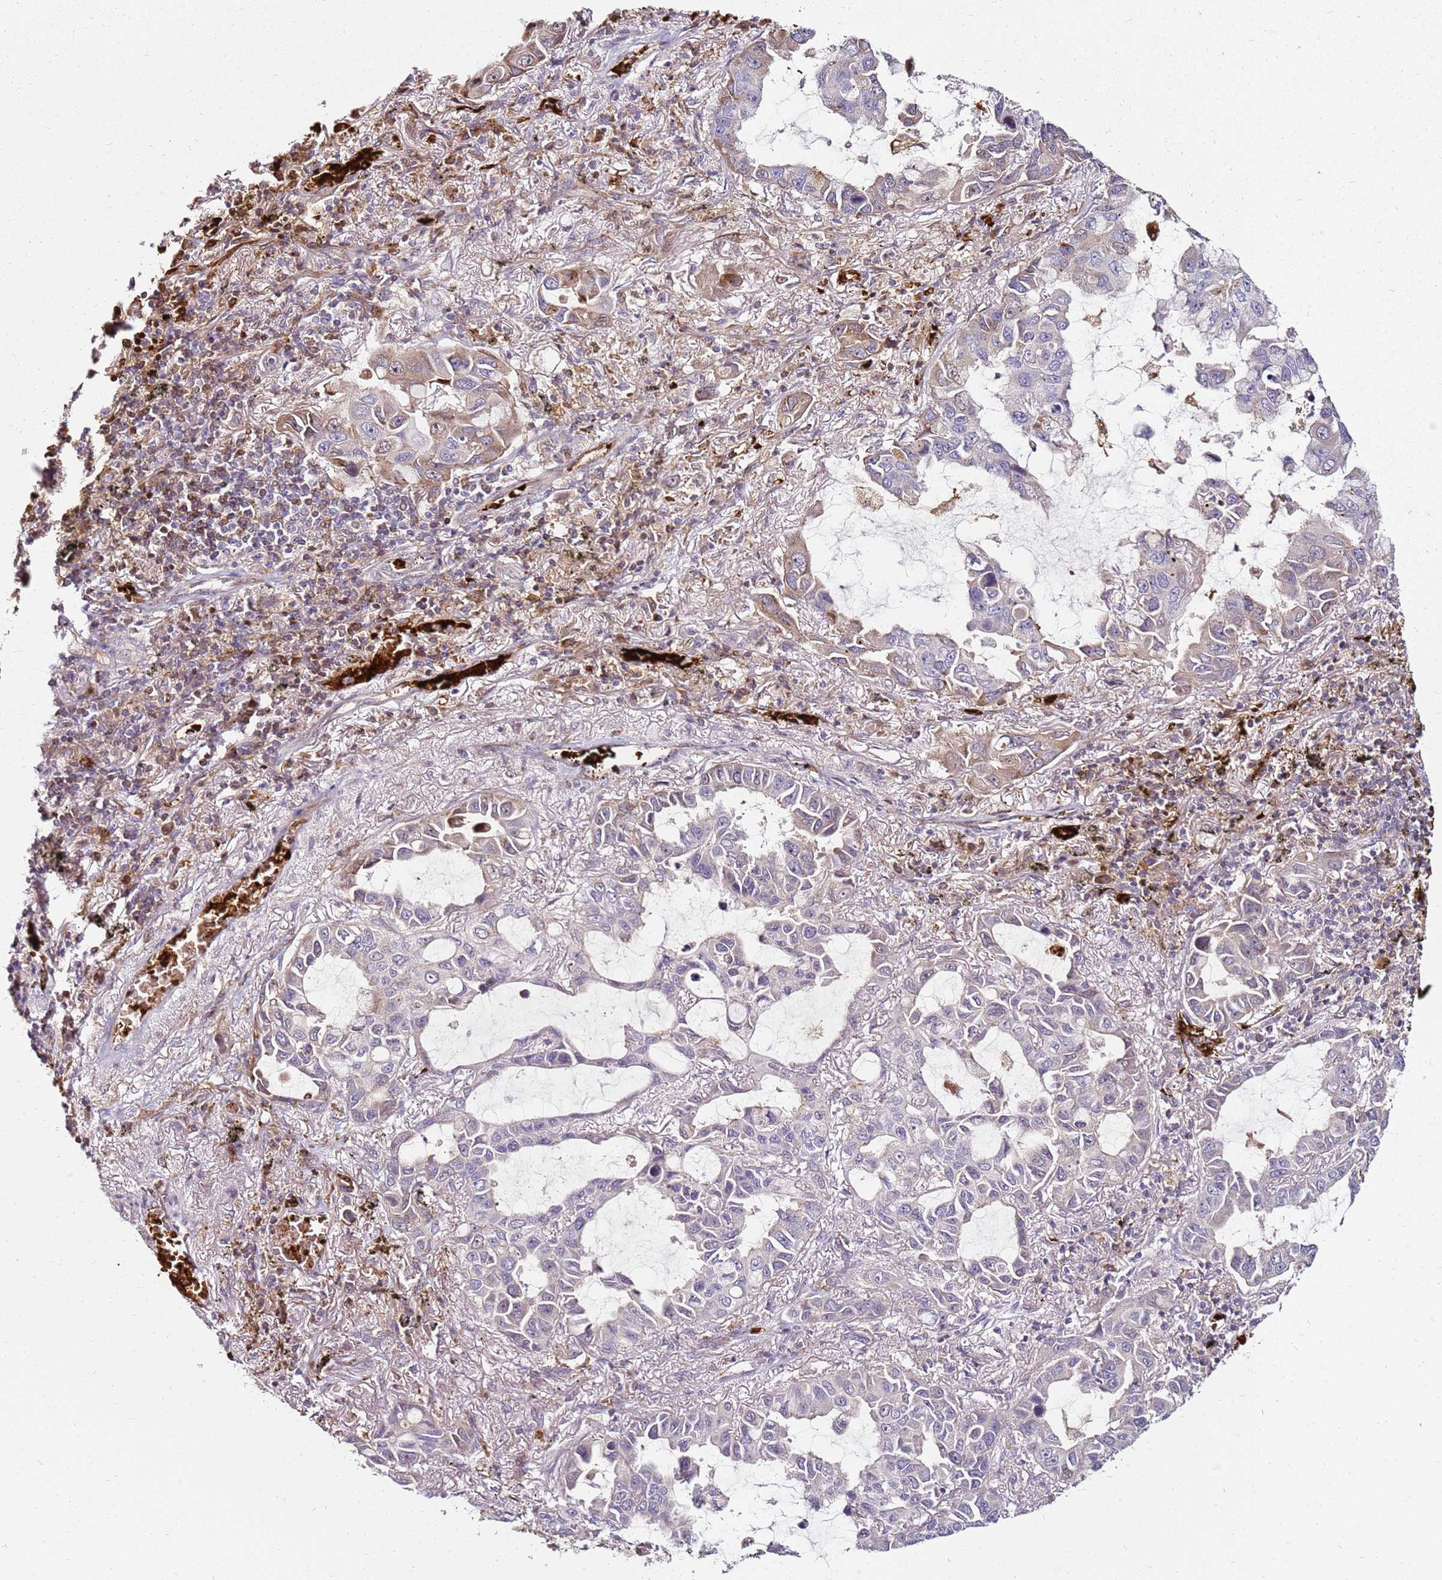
{"staining": {"intensity": "moderate", "quantity": "<25%", "location": "cytoplasmic/membranous"}, "tissue": "lung cancer", "cell_type": "Tumor cells", "image_type": "cancer", "snomed": [{"axis": "morphology", "description": "Adenocarcinoma, NOS"}, {"axis": "topography", "description": "Lung"}], "caption": "Moderate cytoplasmic/membranous protein expression is appreciated in about <25% of tumor cells in lung adenocarcinoma. (Brightfield microscopy of DAB IHC at high magnification).", "gene": "RNF11", "patient": {"sex": "male", "age": 64}}